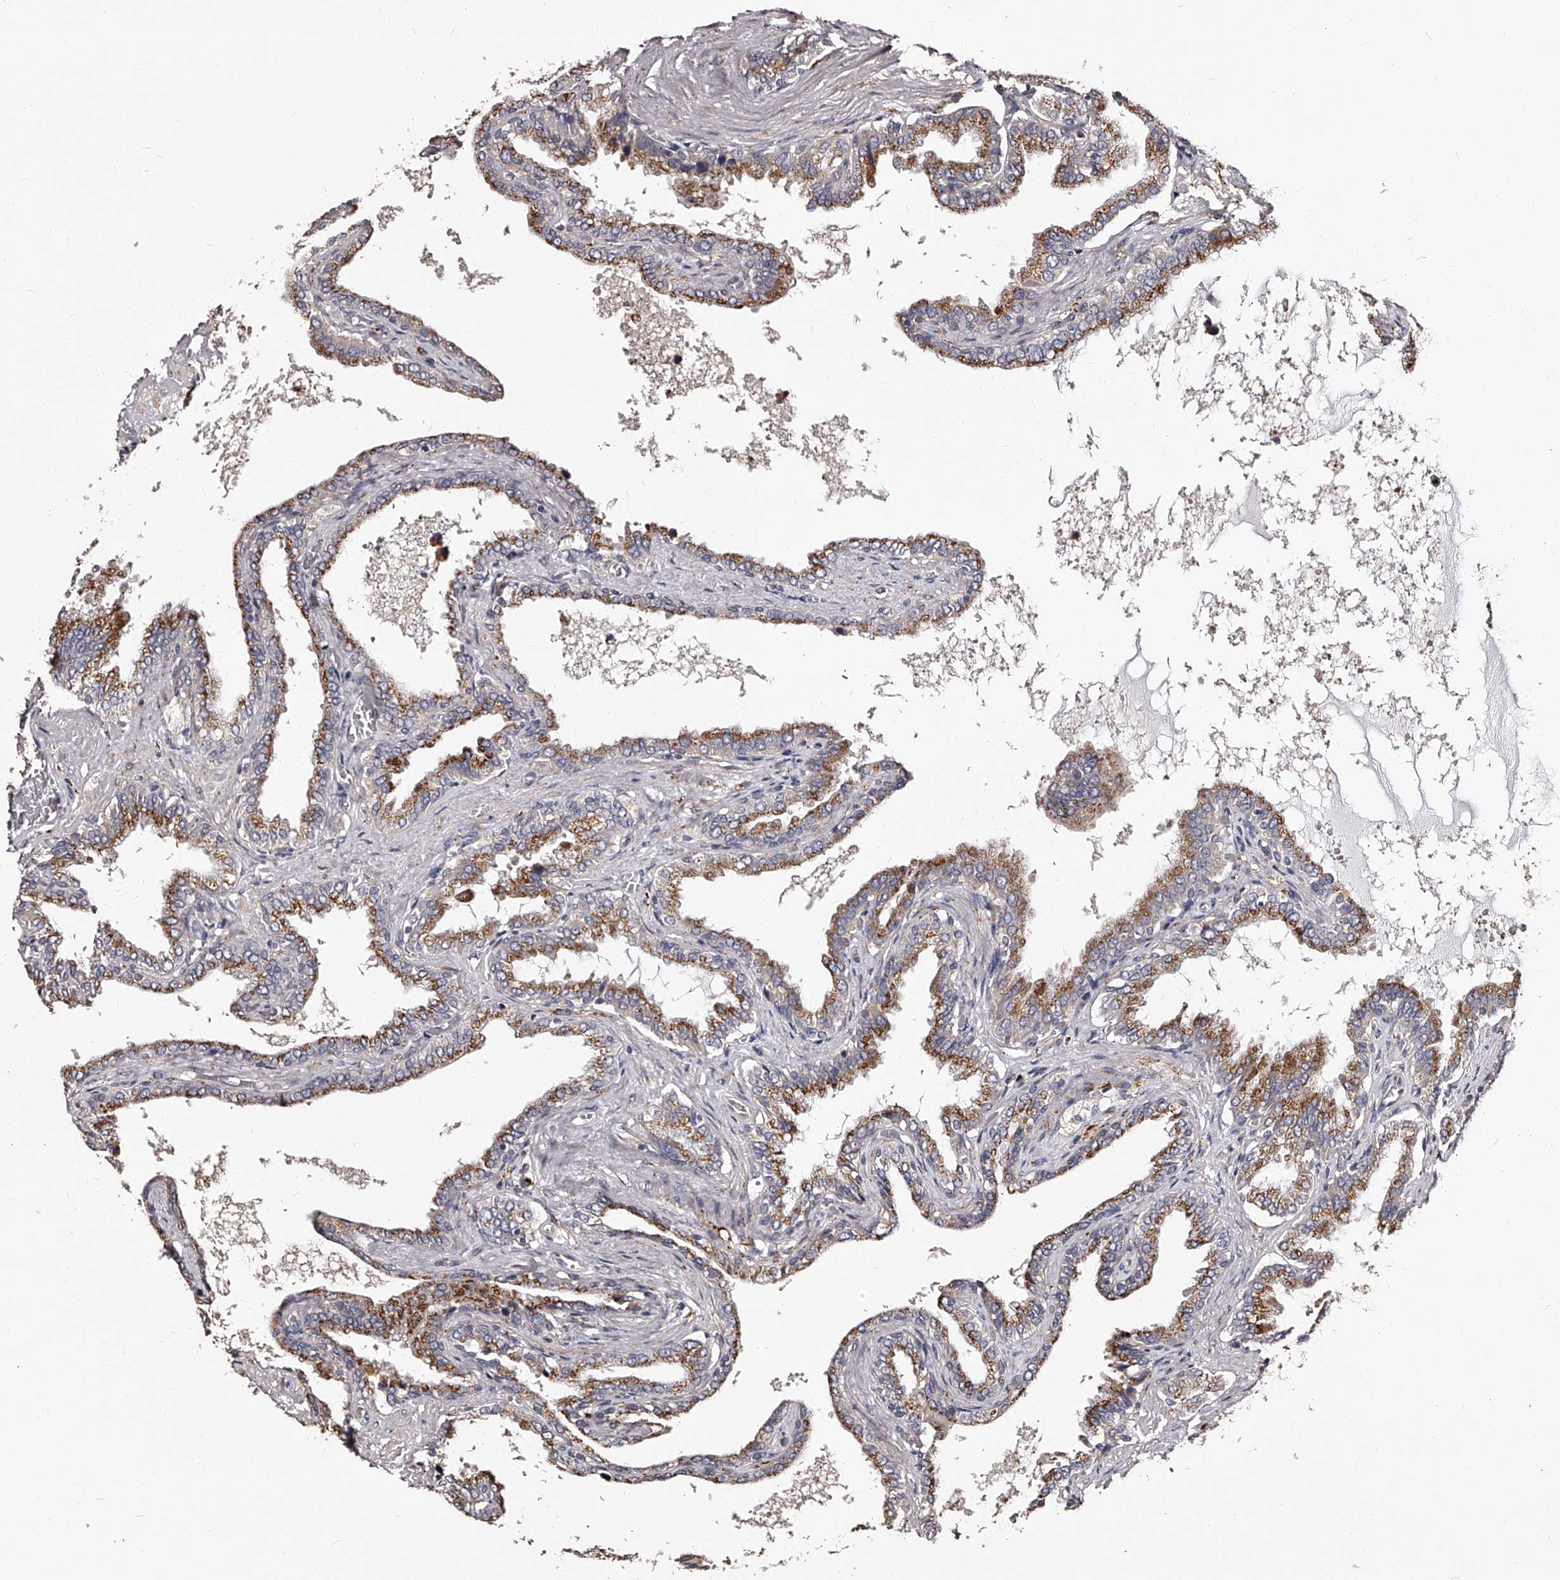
{"staining": {"intensity": "moderate", "quantity": ">75%", "location": "cytoplasmic/membranous"}, "tissue": "seminal vesicle", "cell_type": "Glandular cells", "image_type": "normal", "snomed": [{"axis": "morphology", "description": "Normal tissue, NOS"}, {"axis": "topography", "description": "Seminal veicle"}], "caption": "Immunohistochemistry staining of normal seminal vesicle, which reveals medium levels of moderate cytoplasmic/membranous positivity in approximately >75% of glandular cells indicating moderate cytoplasmic/membranous protein positivity. The staining was performed using DAB (brown) for protein detection and nuclei were counterstained in hematoxylin (blue).", "gene": "RSC1A1", "patient": {"sex": "male", "age": 46}}